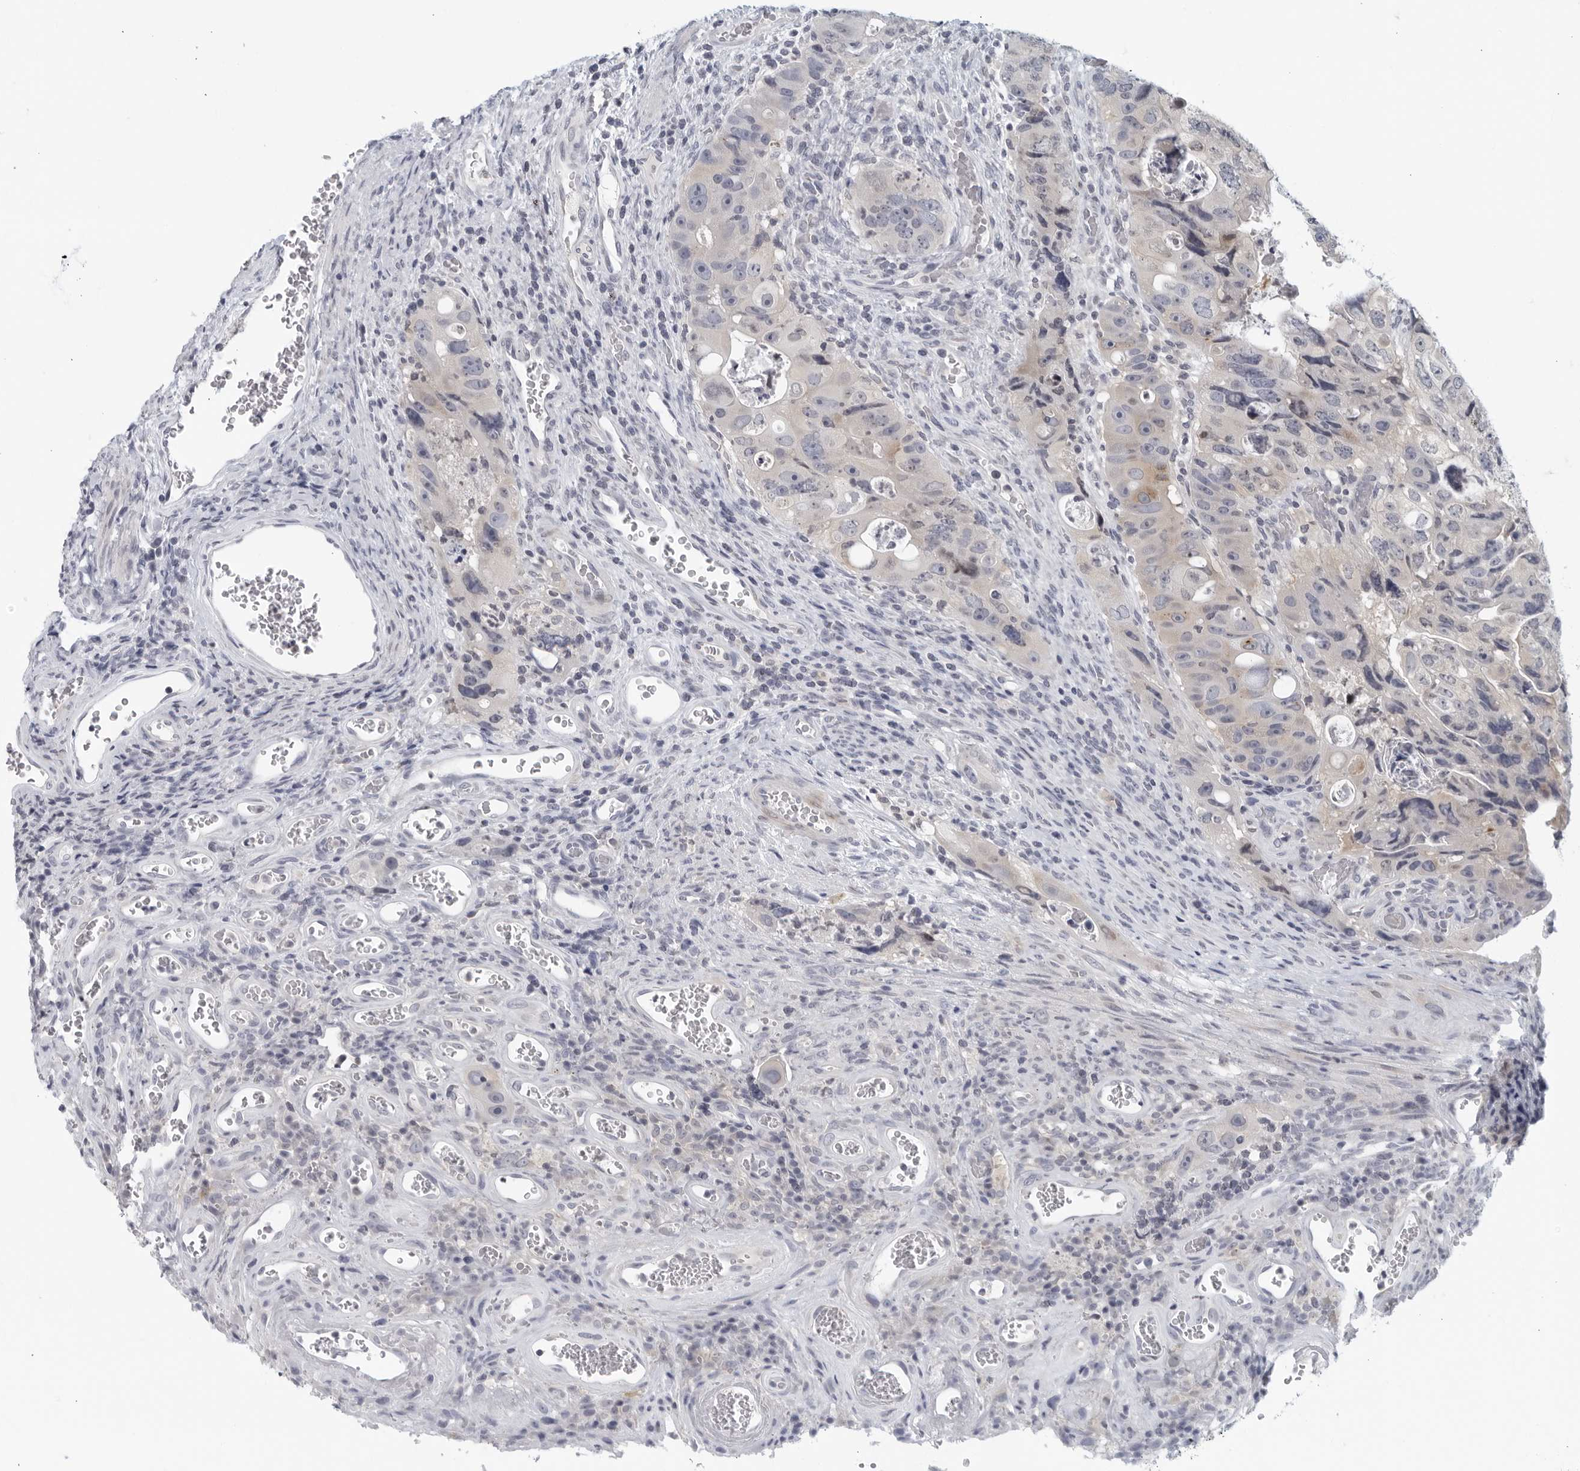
{"staining": {"intensity": "negative", "quantity": "none", "location": "none"}, "tissue": "colorectal cancer", "cell_type": "Tumor cells", "image_type": "cancer", "snomed": [{"axis": "morphology", "description": "Adenocarcinoma, NOS"}, {"axis": "topography", "description": "Rectum"}], "caption": "High magnification brightfield microscopy of adenocarcinoma (colorectal) stained with DAB (brown) and counterstained with hematoxylin (blue): tumor cells show no significant staining.", "gene": "MATN1", "patient": {"sex": "male", "age": 59}}